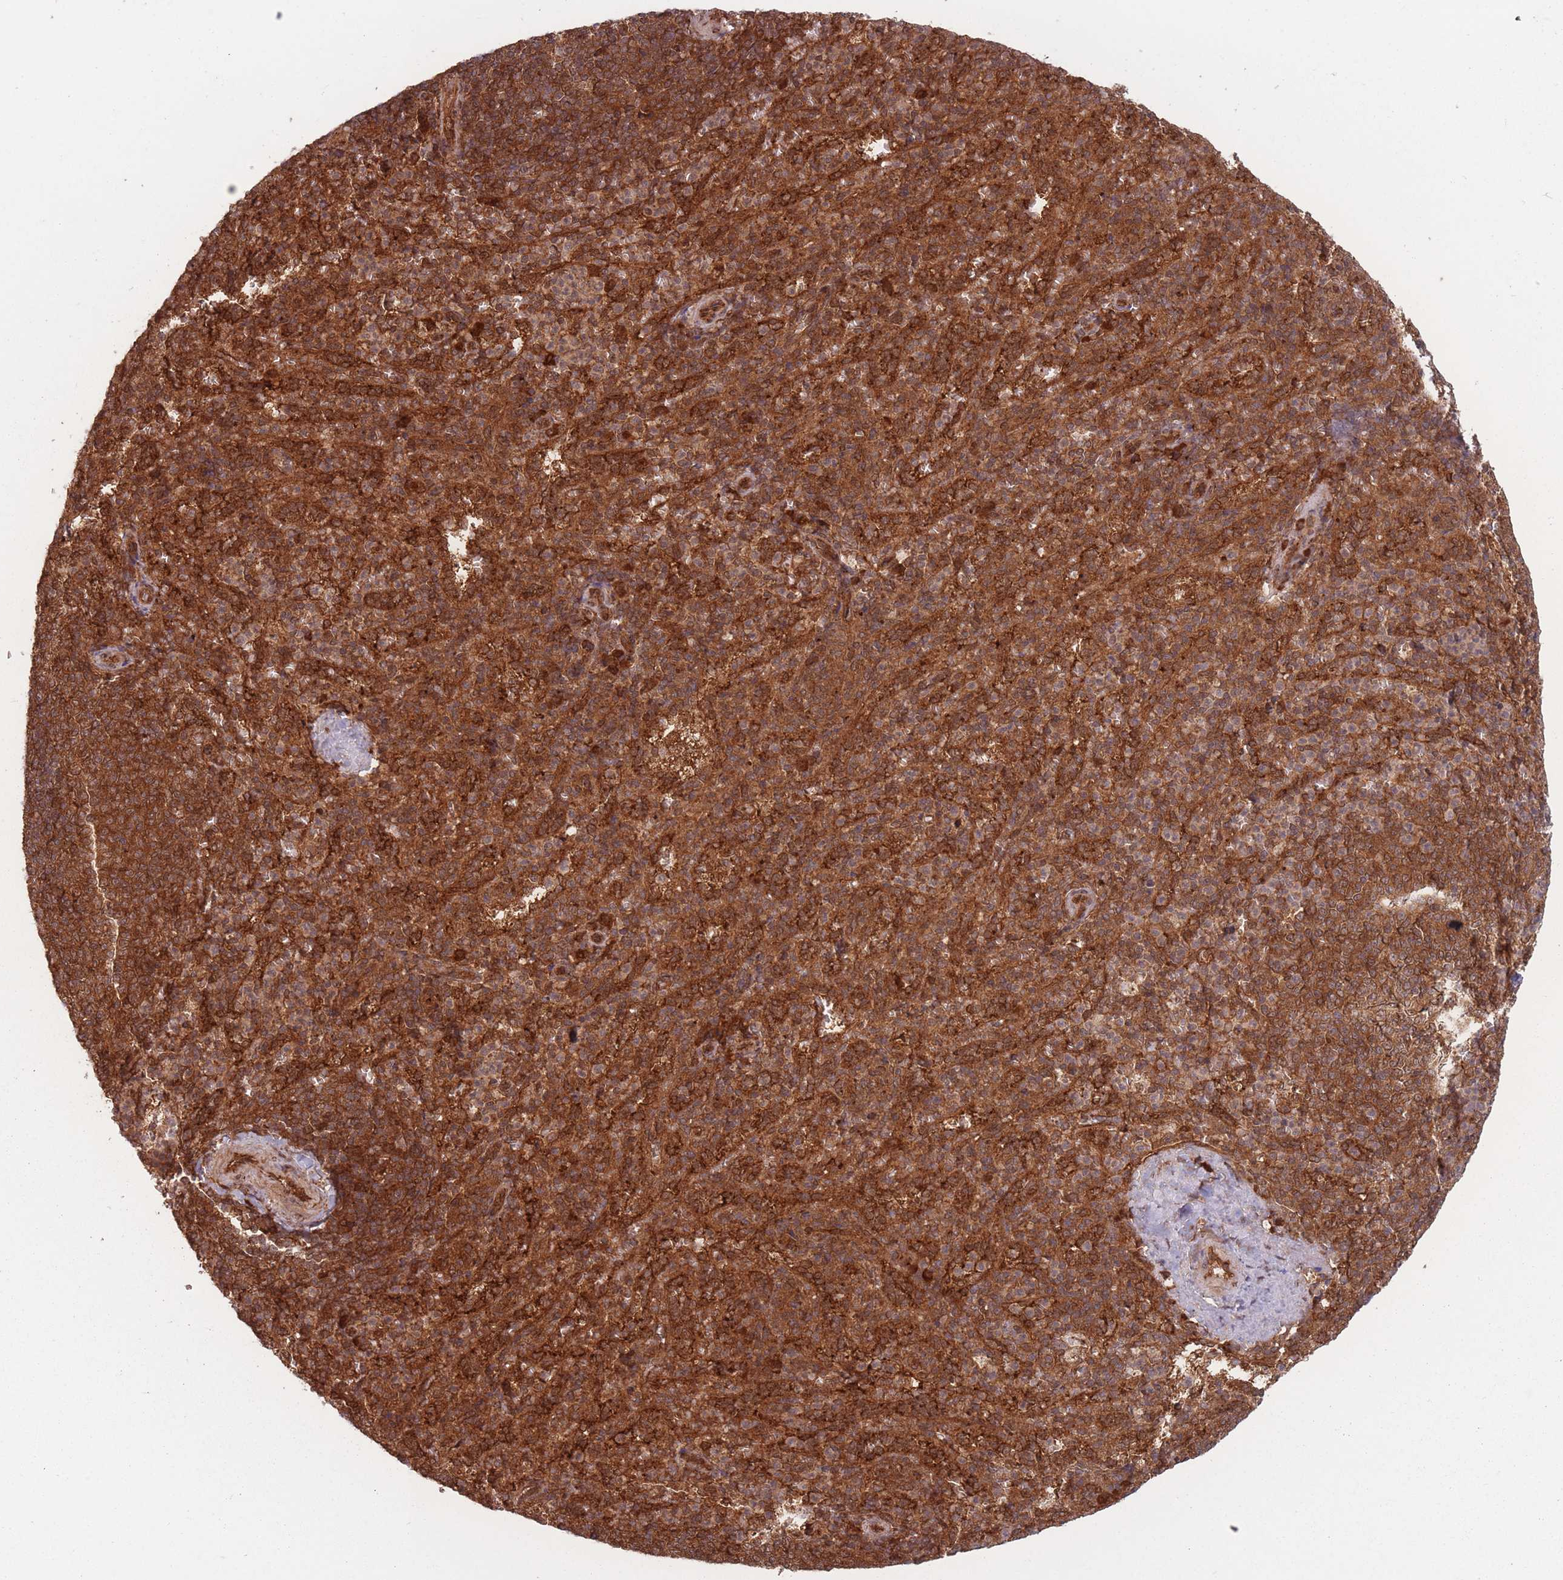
{"staining": {"intensity": "strong", "quantity": ">75%", "location": "cytoplasmic/membranous"}, "tissue": "spleen", "cell_type": "Cells in red pulp", "image_type": "normal", "snomed": [{"axis": "morphology", "description": "Normal tissue, NOS"}, {"axis": "topography", "description": "Spleen"}], "caption": "Protein expression analysis of benign human spleen reveals strong cytoplasmic/membranous positivity in about >75% of cells in red pulp. The protein of interest is stained brown, and the nuclei are stained in blue (DAB (3,3'-diaminobenzidine) IHC with brightfield microscopy, high magnification).", "gene": "PODXL2", "patient": {"sex": "female", "age": 21}}